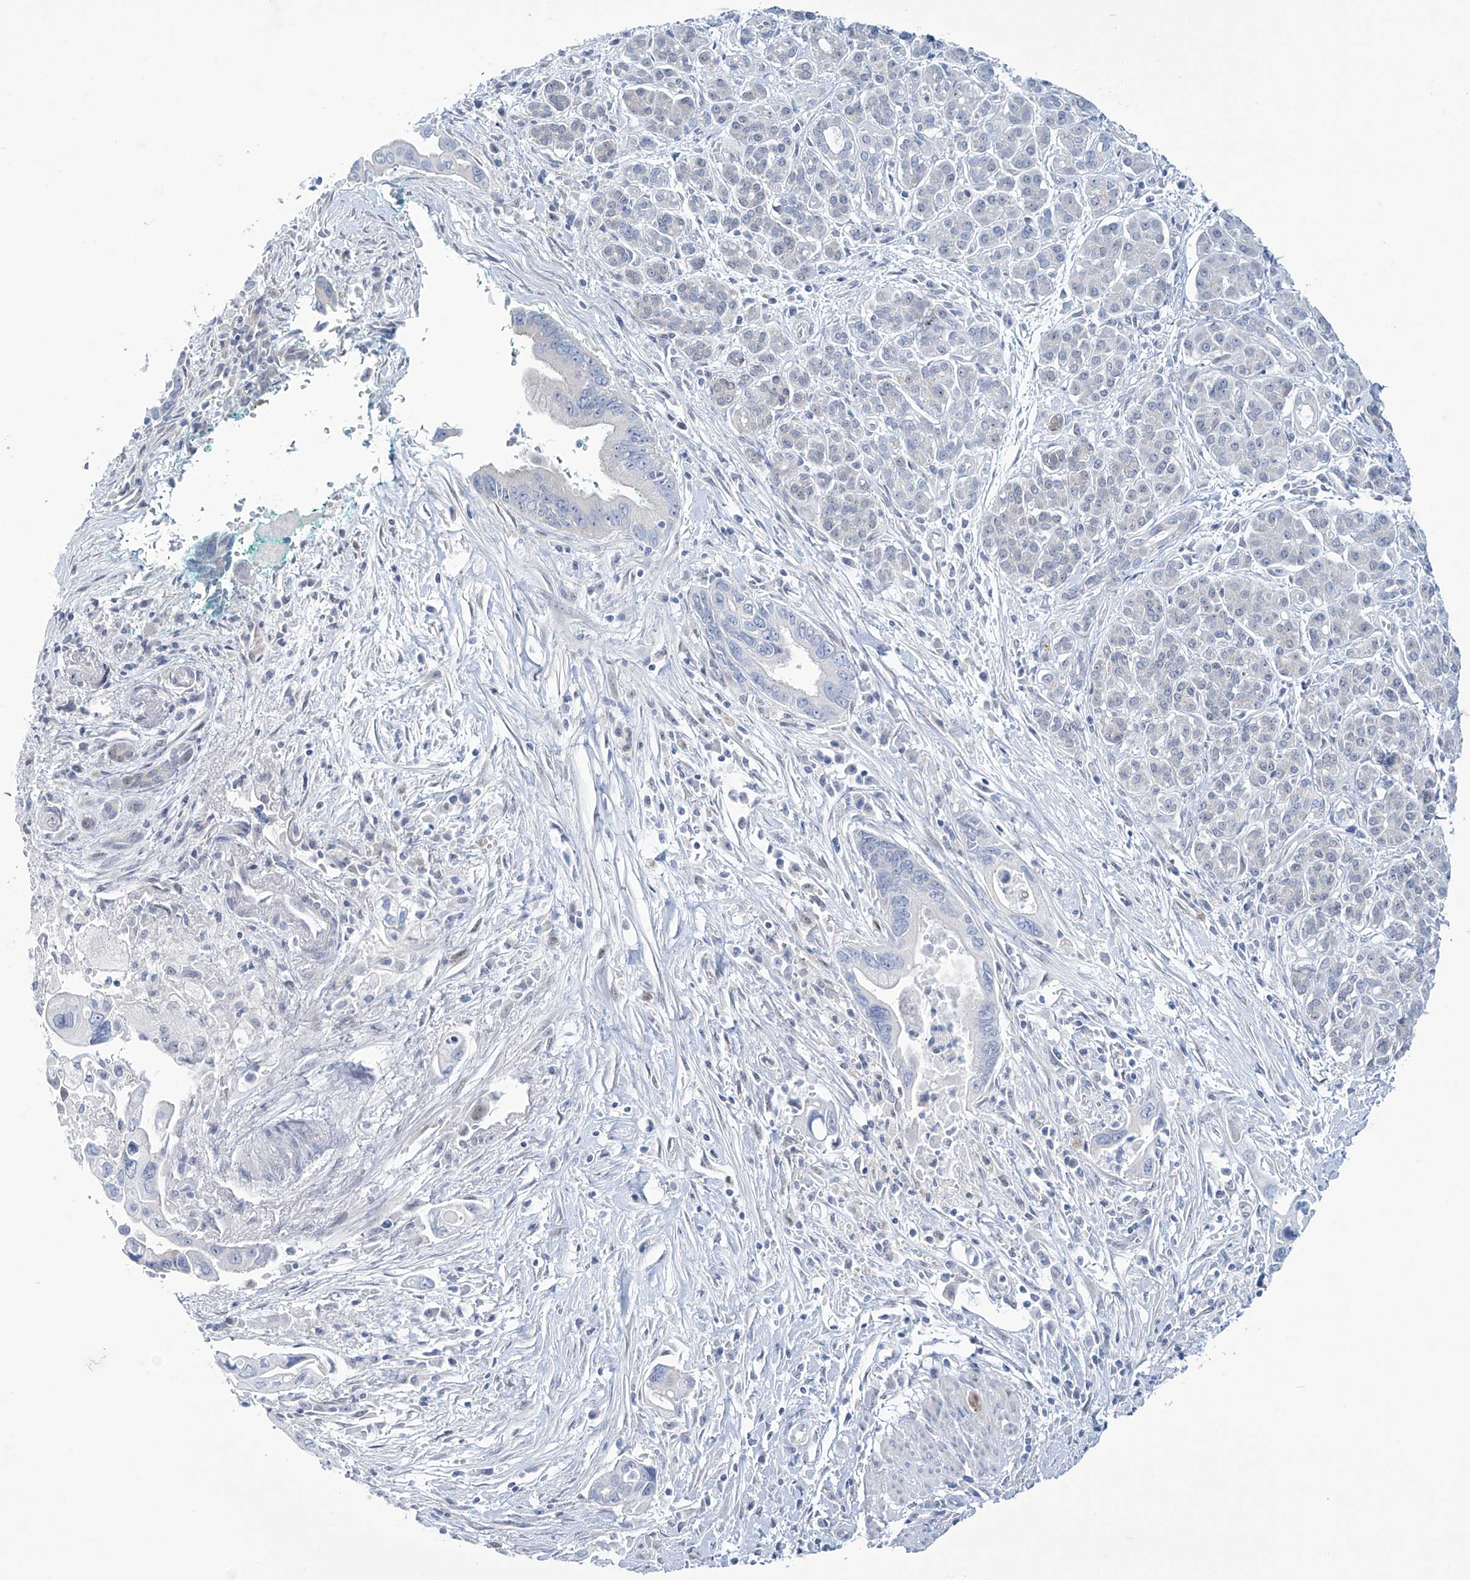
{"staining": {"intensity": "negative", "quantity": "none", "location": "none"}, "tissue": "pancreatic cancer", "cell_type": "Tumor cells", "image_type": "cancer", "snomed": [{"axis": "morphology", "description": "Adenocarcinoma, NOS"}, {"axis": "topography", "description": "Pancreas"}], "caption": "Pancreatic adenocarcinoma stained for a protein using immunohistochemistry exhibits no positivity tumor cells.", "gene": "TRIM60", "patient": {"sex": "male", "age": 78}}